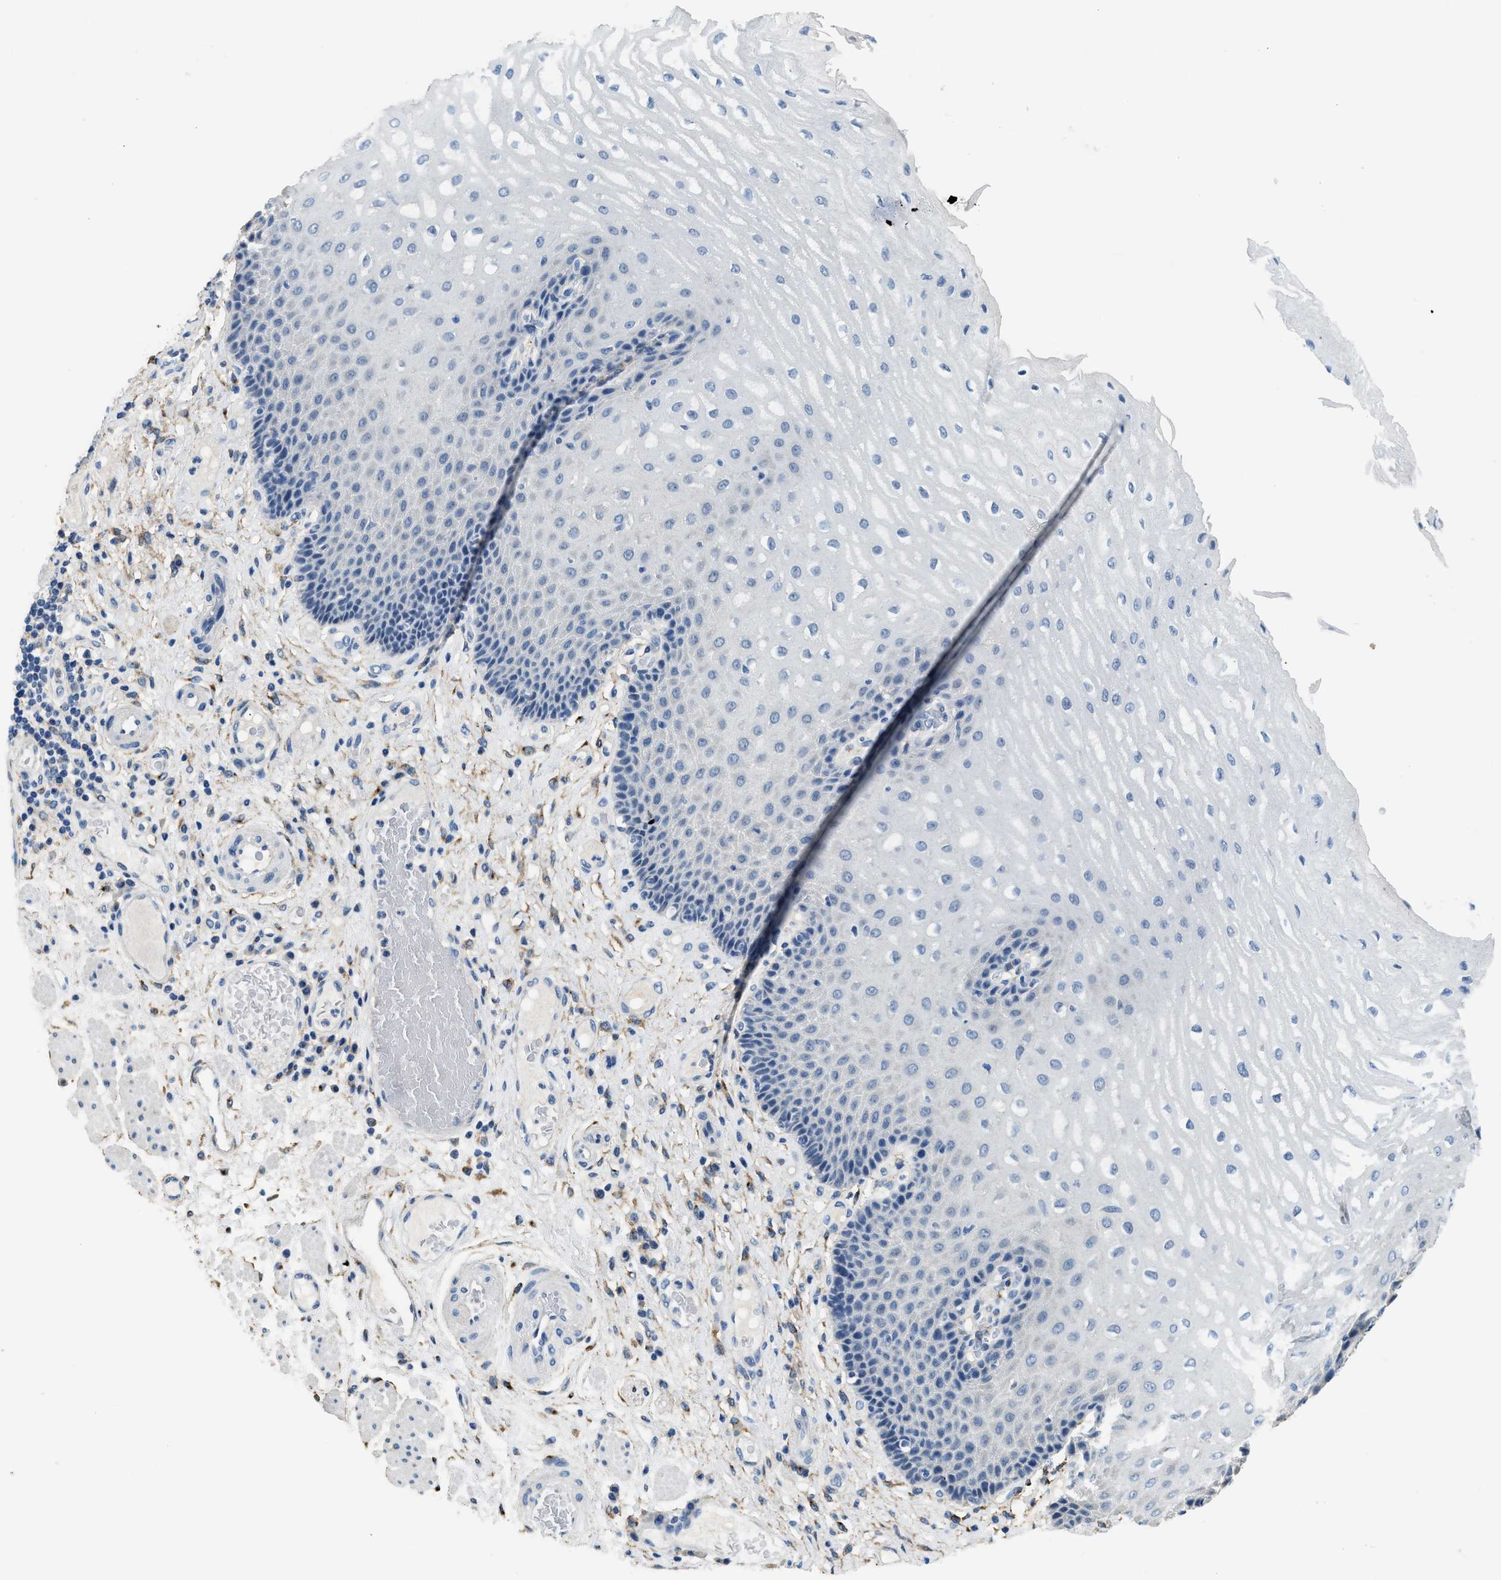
{"staining": {"intensity": "negative", "quantity": "none", "location": "none"}, "tissue": "esophagus", "cell_type": "Squamous epithelial cells", "image_type": "normal", "snomed": [{"axis": "morphology", "description": "Normal tissue, NOS"}, {"axis": "topography", "description": "Esophagus"}], "caption": "A high-resolution histopathology image shows IHC staining of normal esophagus, which reveals no significant expression in squamous epithelial cells.", "gene": "LRP1", "patient": {"sex": "male", "age": 54}}